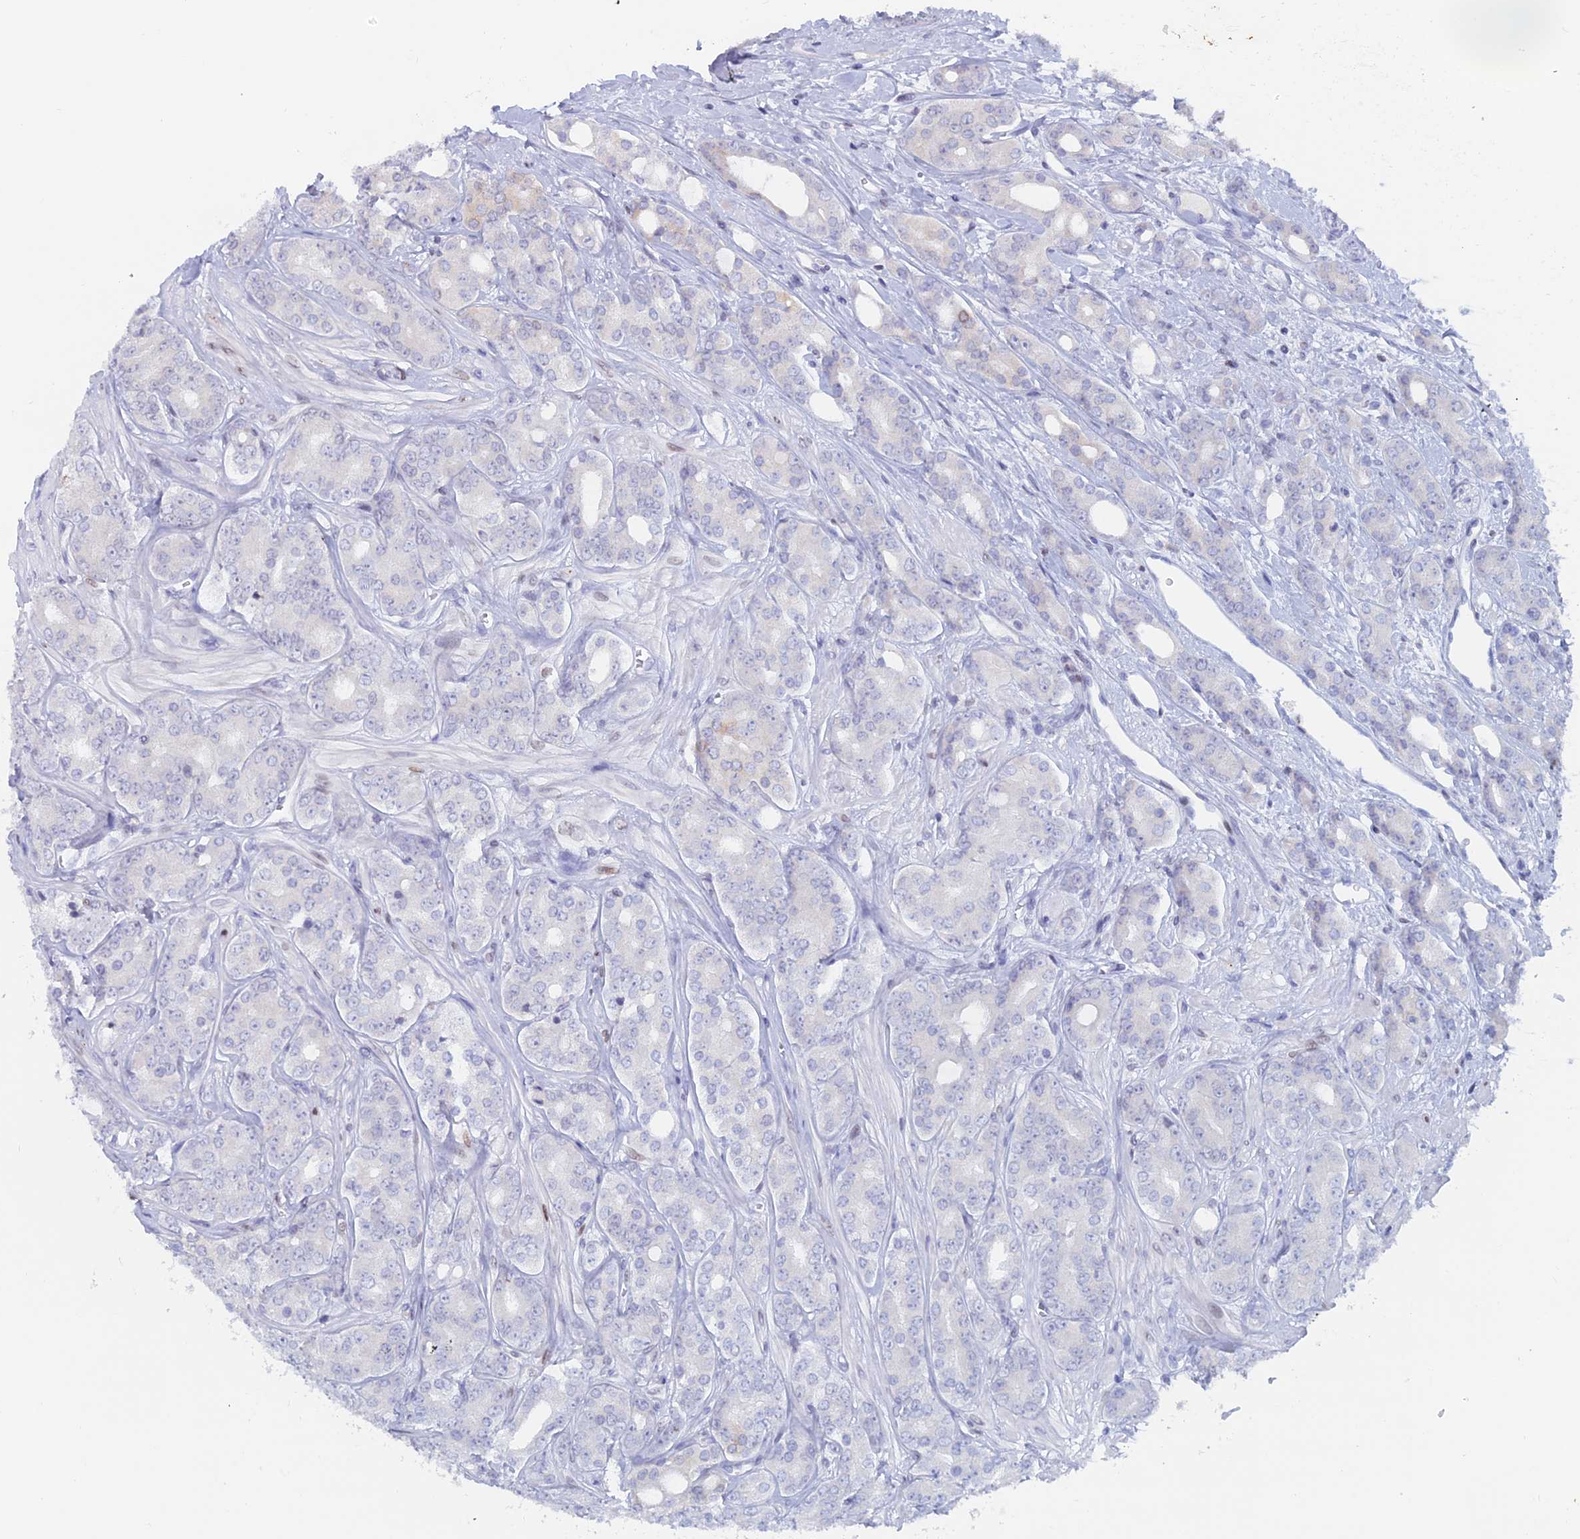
{"staining": {"intensity": "negative", "quantity": "none", "location": "none"}, "tissue": "prostate cancer", "cell_type": "Tumor cells", "image_type": "cancer", "snomed": [{"axis": "morphology", "description": "Adenocarcinoma, High grade"}, {"axis": "topography", "description": "Prostate"}], "caption": "This is an immunohistochemistry (IHC) micrograph of adenocarcinoma (high-grade) (prostate). There is no expression in tumor cells.", "gene": "CERS6", "patient": {"sex": "male", "age": 62}}